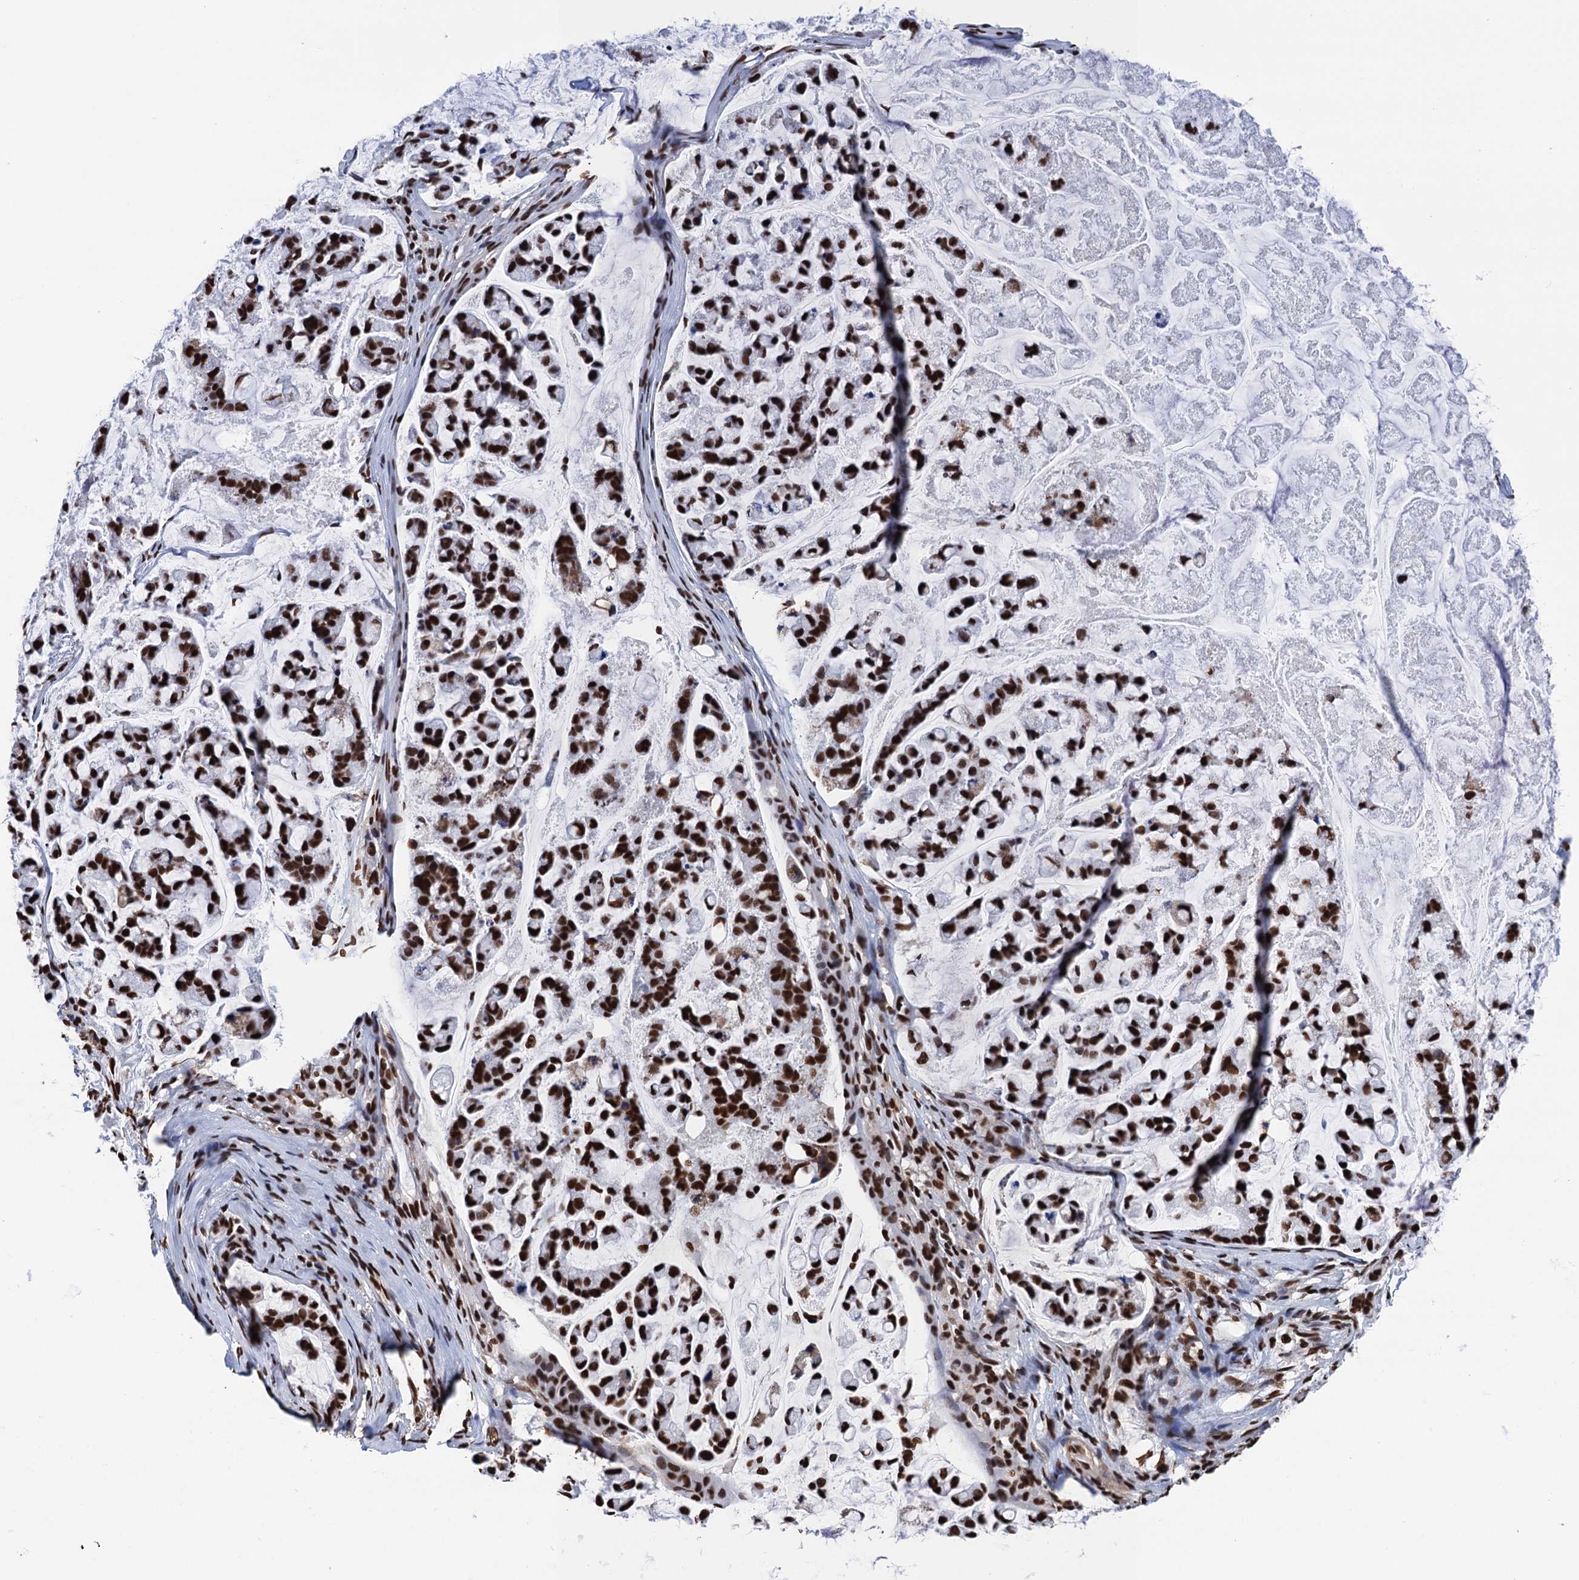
{"staining": {"intensity": "strong", "quantity": ">75%", "location": "nuclear"}, "tissue": "stomach cancer", "cell_type": "Tumor cells", "image_type": "cancer", "snomed": [{"axis": "morphology", "description": "Adenocarcinoma, NOS"}, {"axis": "topography", "description": "Stomach, lower"}], "caption": "Immunohistochemistry of human adenocarcinoma (stomach) exhibits high levels of strong nuclear staining in approximately >75% of tumor cells.", "gene": "UBA2", "patient": {"sex": "male", "age": 67}}